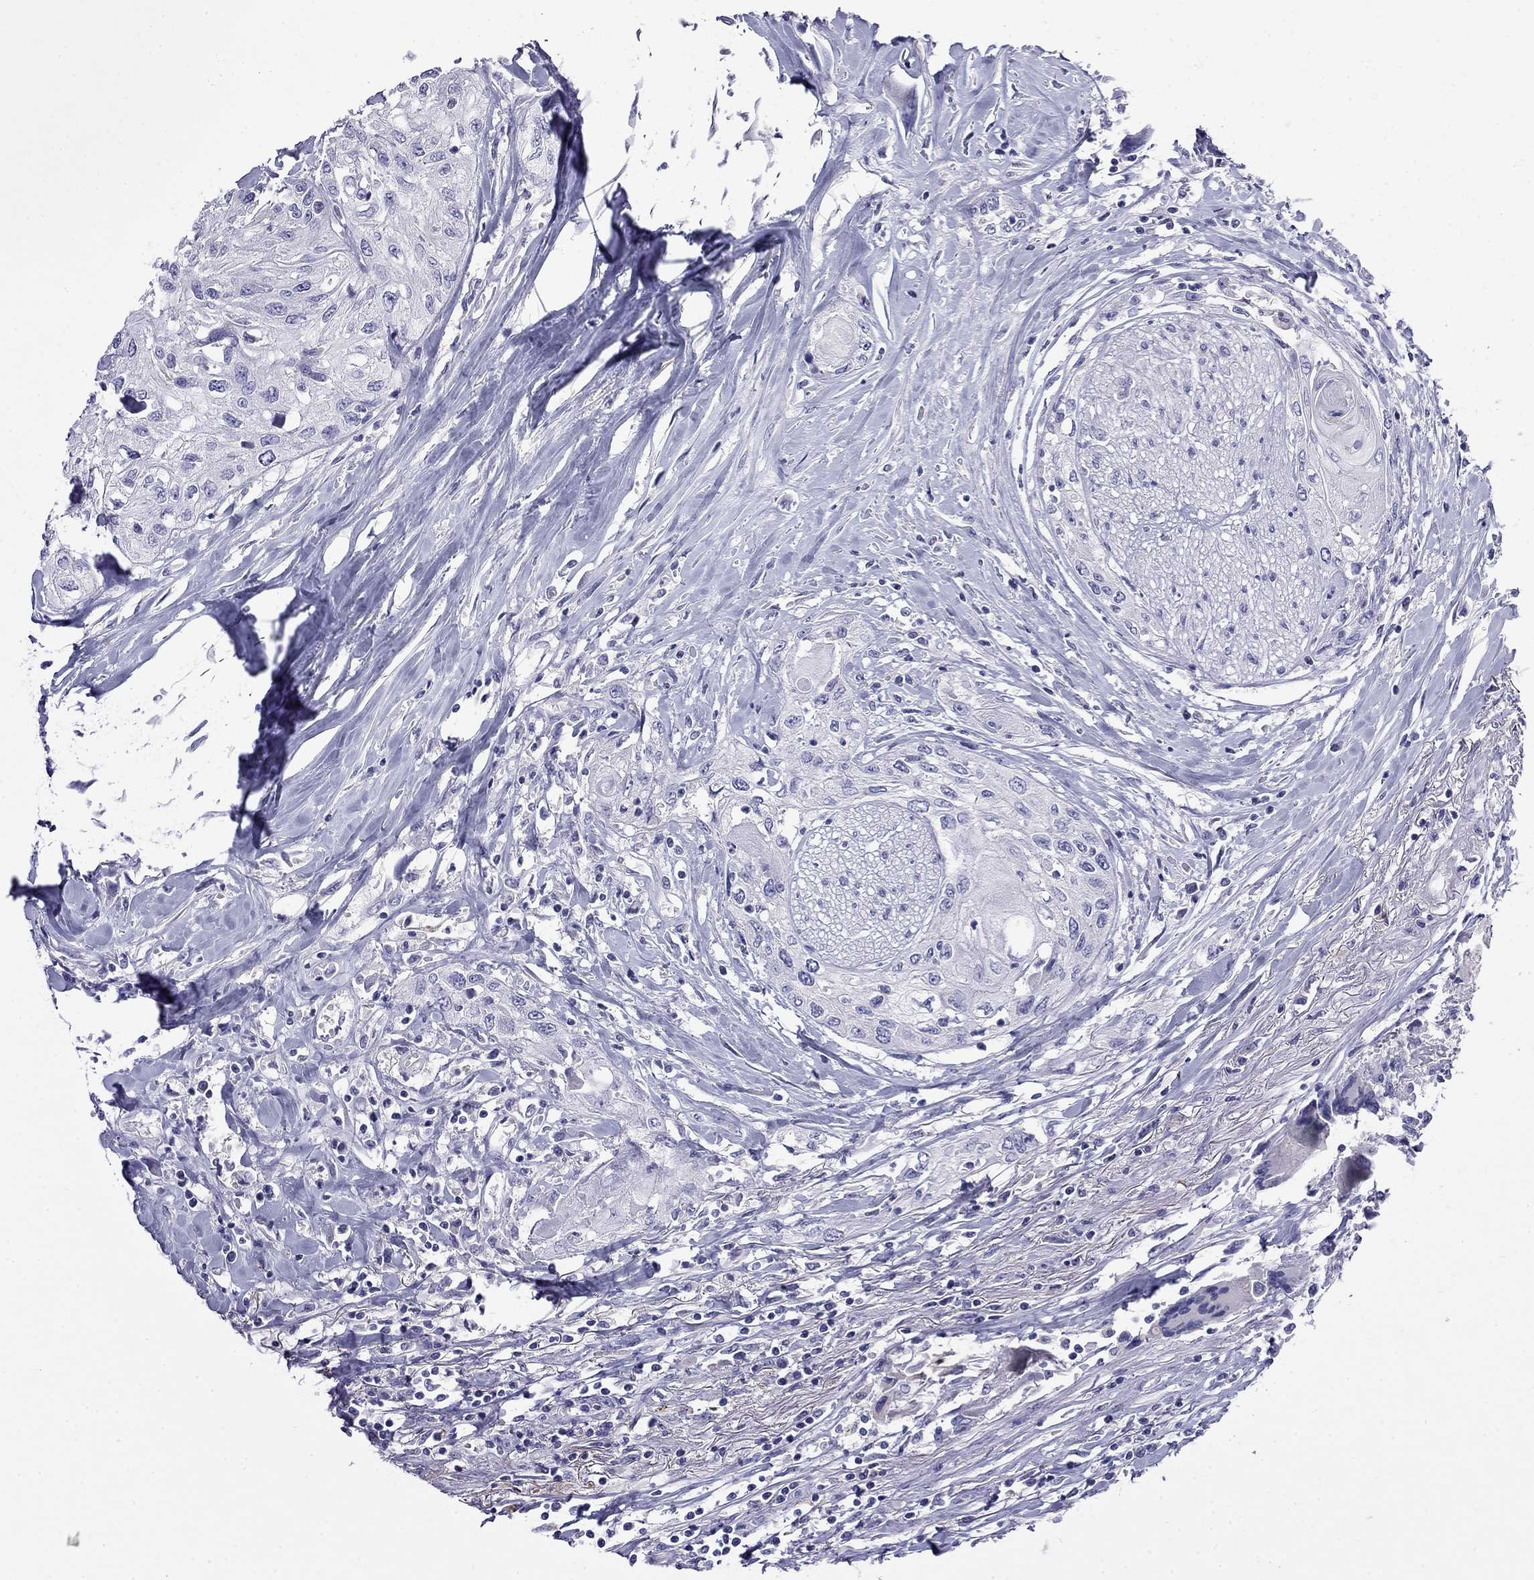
{"staining": {"intensity": "negative", "quantity": "none", "location": "none"}, "tissue": "head and neck cancer", "cell_type": "Tumor cells", "image_type": "cancer", "snomed": [{"axis": "morphology", "description": "Normal tissue, NOS"}, {"axis": "morphology", "description": "Squamous cell carcinoma, NOS"}, {"axis": "topography", "description": "Oral tissue"}, {"axis": "topography", "description": "Peripheral nerve tissue"}, {"axis": "topography", "description": "Head-Neck"}], "caption": "Immunohistochemical staining of squamous cell carcinoma (head and neck) displays no significant positivity in tumor cells.", "gene": "MYO15A", "patient": {"sex": "female", "age": 59}}